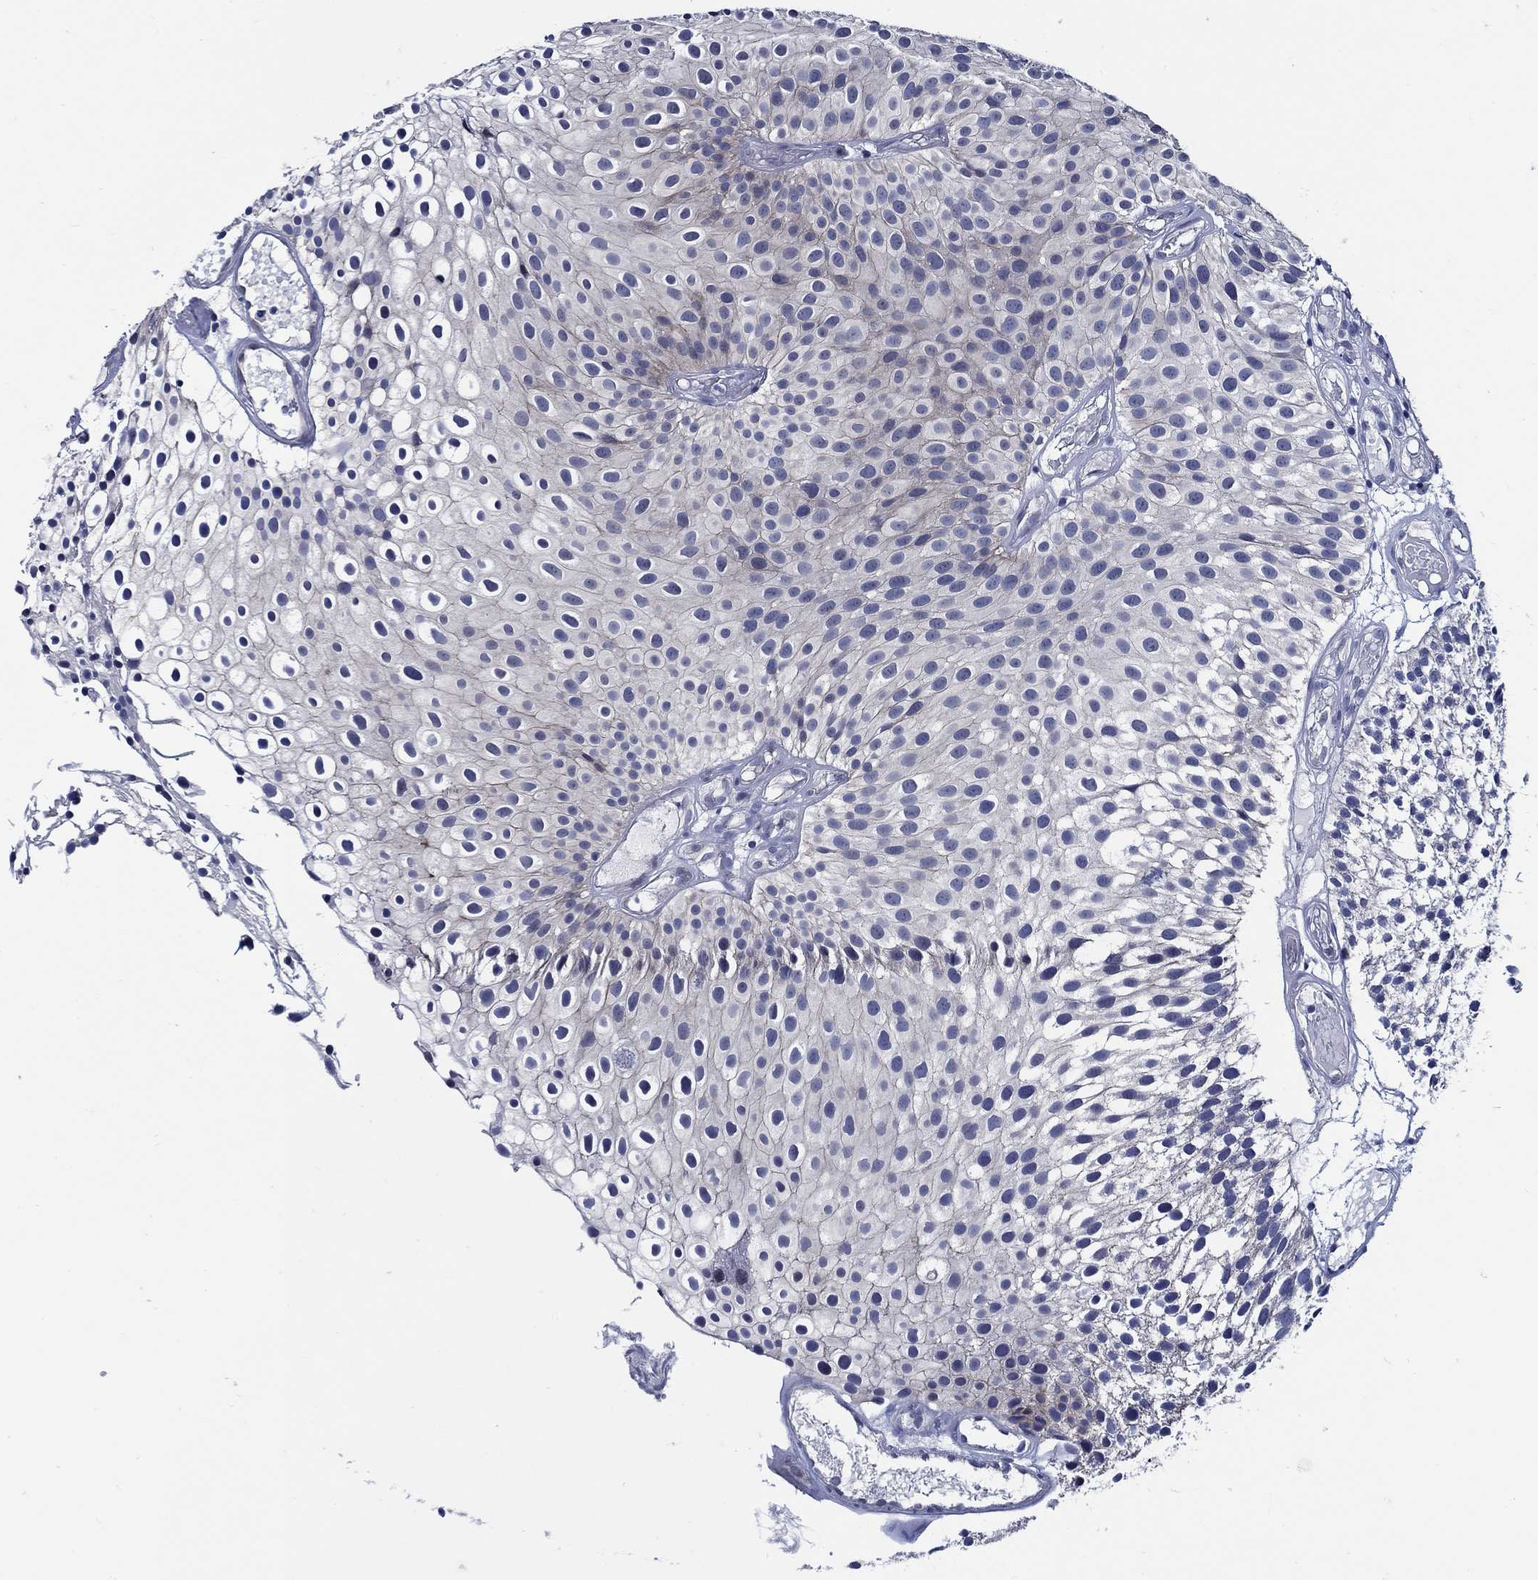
{"staining": {"intensity": "negative", "quantity": "none", "location": "none"}, "tissue": "urothelial cancer", "cell_type": "Tumor cells", "image_type": "cancer", "snomed": [{"axis": "morphology", "description": "Urothelial carcinoma, Low grade"}, {"axis": "topography", "description": "Urinary bladder"}], "caption": "Immunohistochemistry (IHC) photomicrograph of neoplastic tissue: human low-grade urothelial carcinoma stained with DAB (3,3'-diaminobenzidine) demonstrates no significant protein expression in tumor cells.", "gene": "C8orf48", "patient": {"sex": "male", "age": 79}}